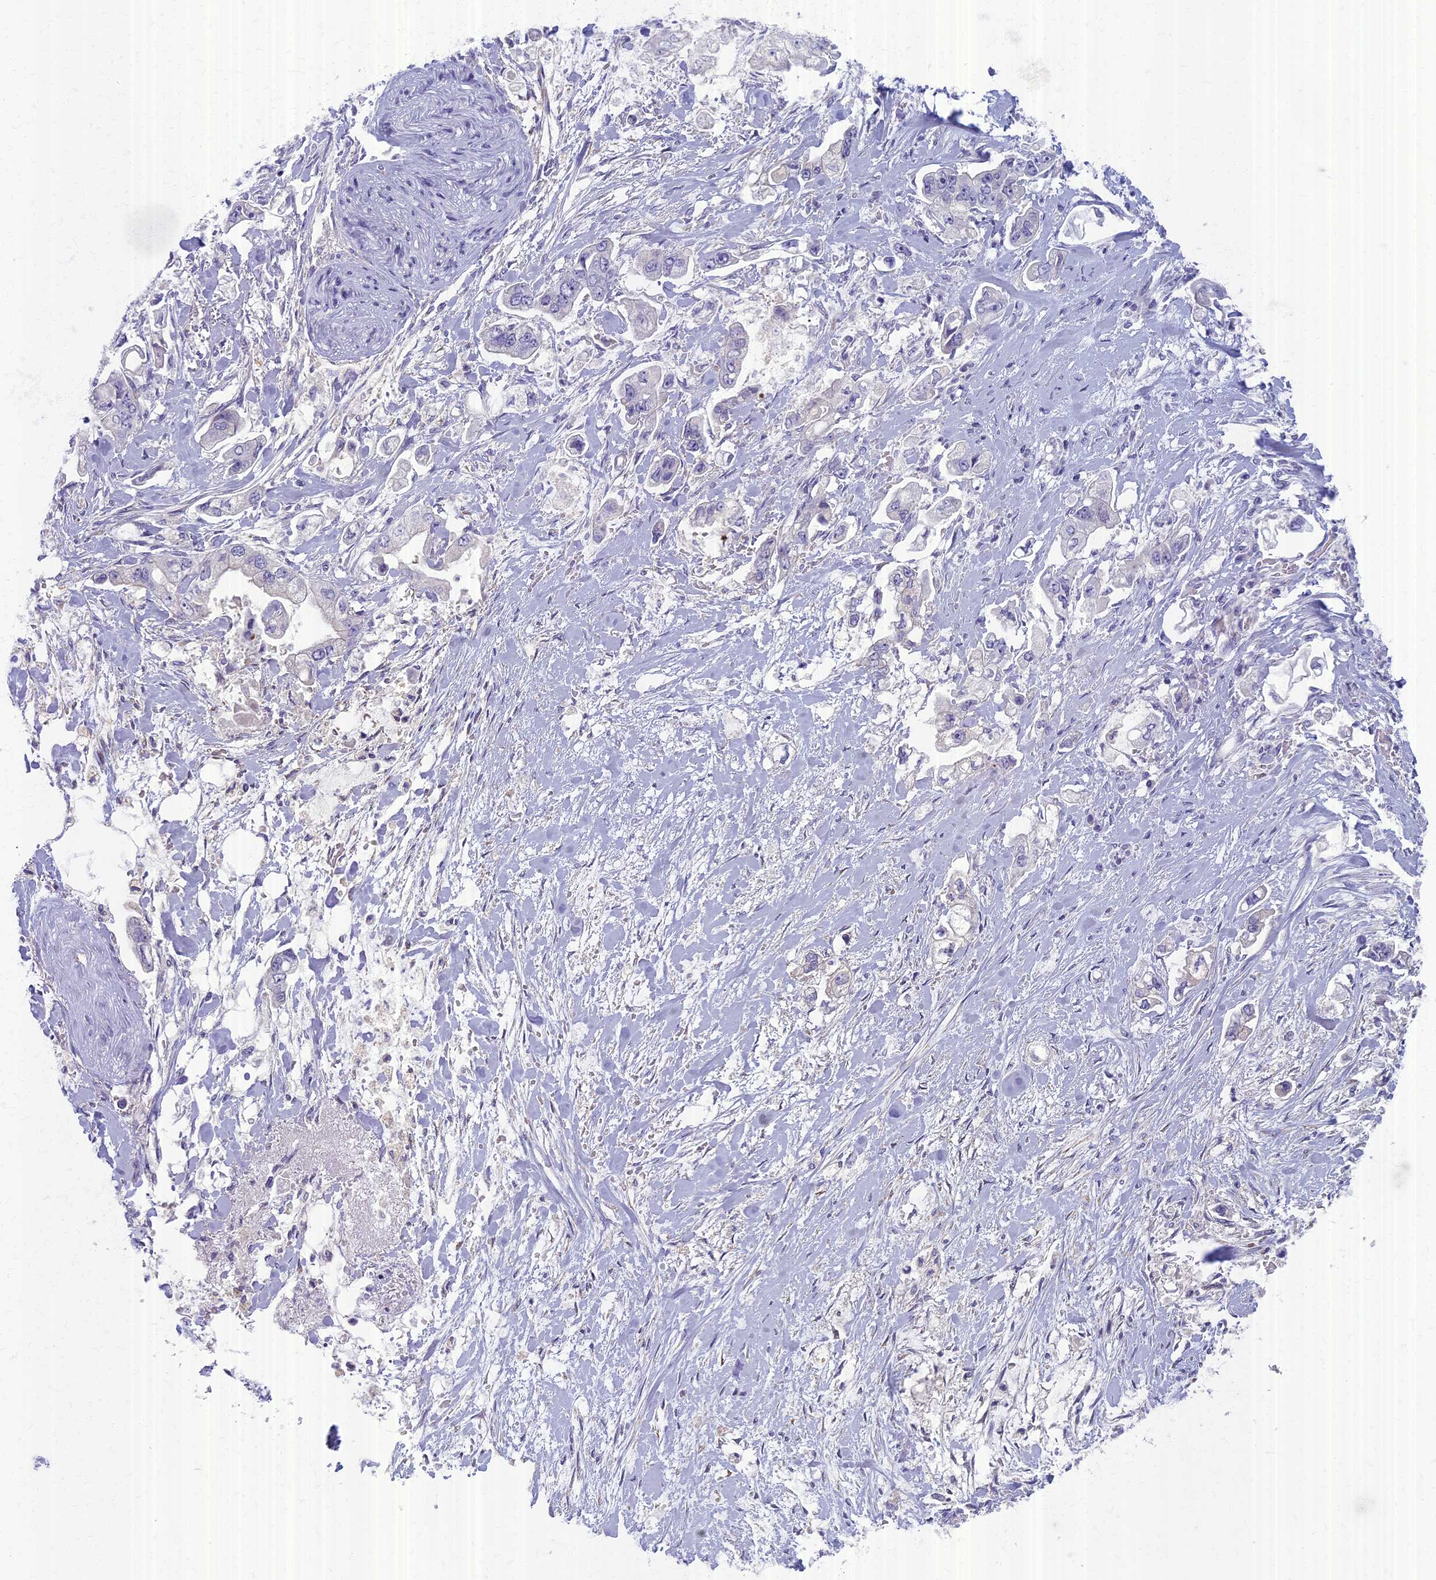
{"staining": {"intensity": "negative", "quantity": "none", "location": "none"}, "tissue": "stomach cancer", "cell_type": "Tumor cells", "image_type": "cancer", "snomed": [{"axis": "morphology", "description": "Adenocarcinoma, NOS"}, {"axis": "topography", "description": "Stomach"}], "caption": "There is no significant expression in tumor cells of stomach cancer. (Brightfield microscopy of DAB IHC at high magnification).", "gene": "AP4E1", "patient": {"sex": "male", "age": 62}}